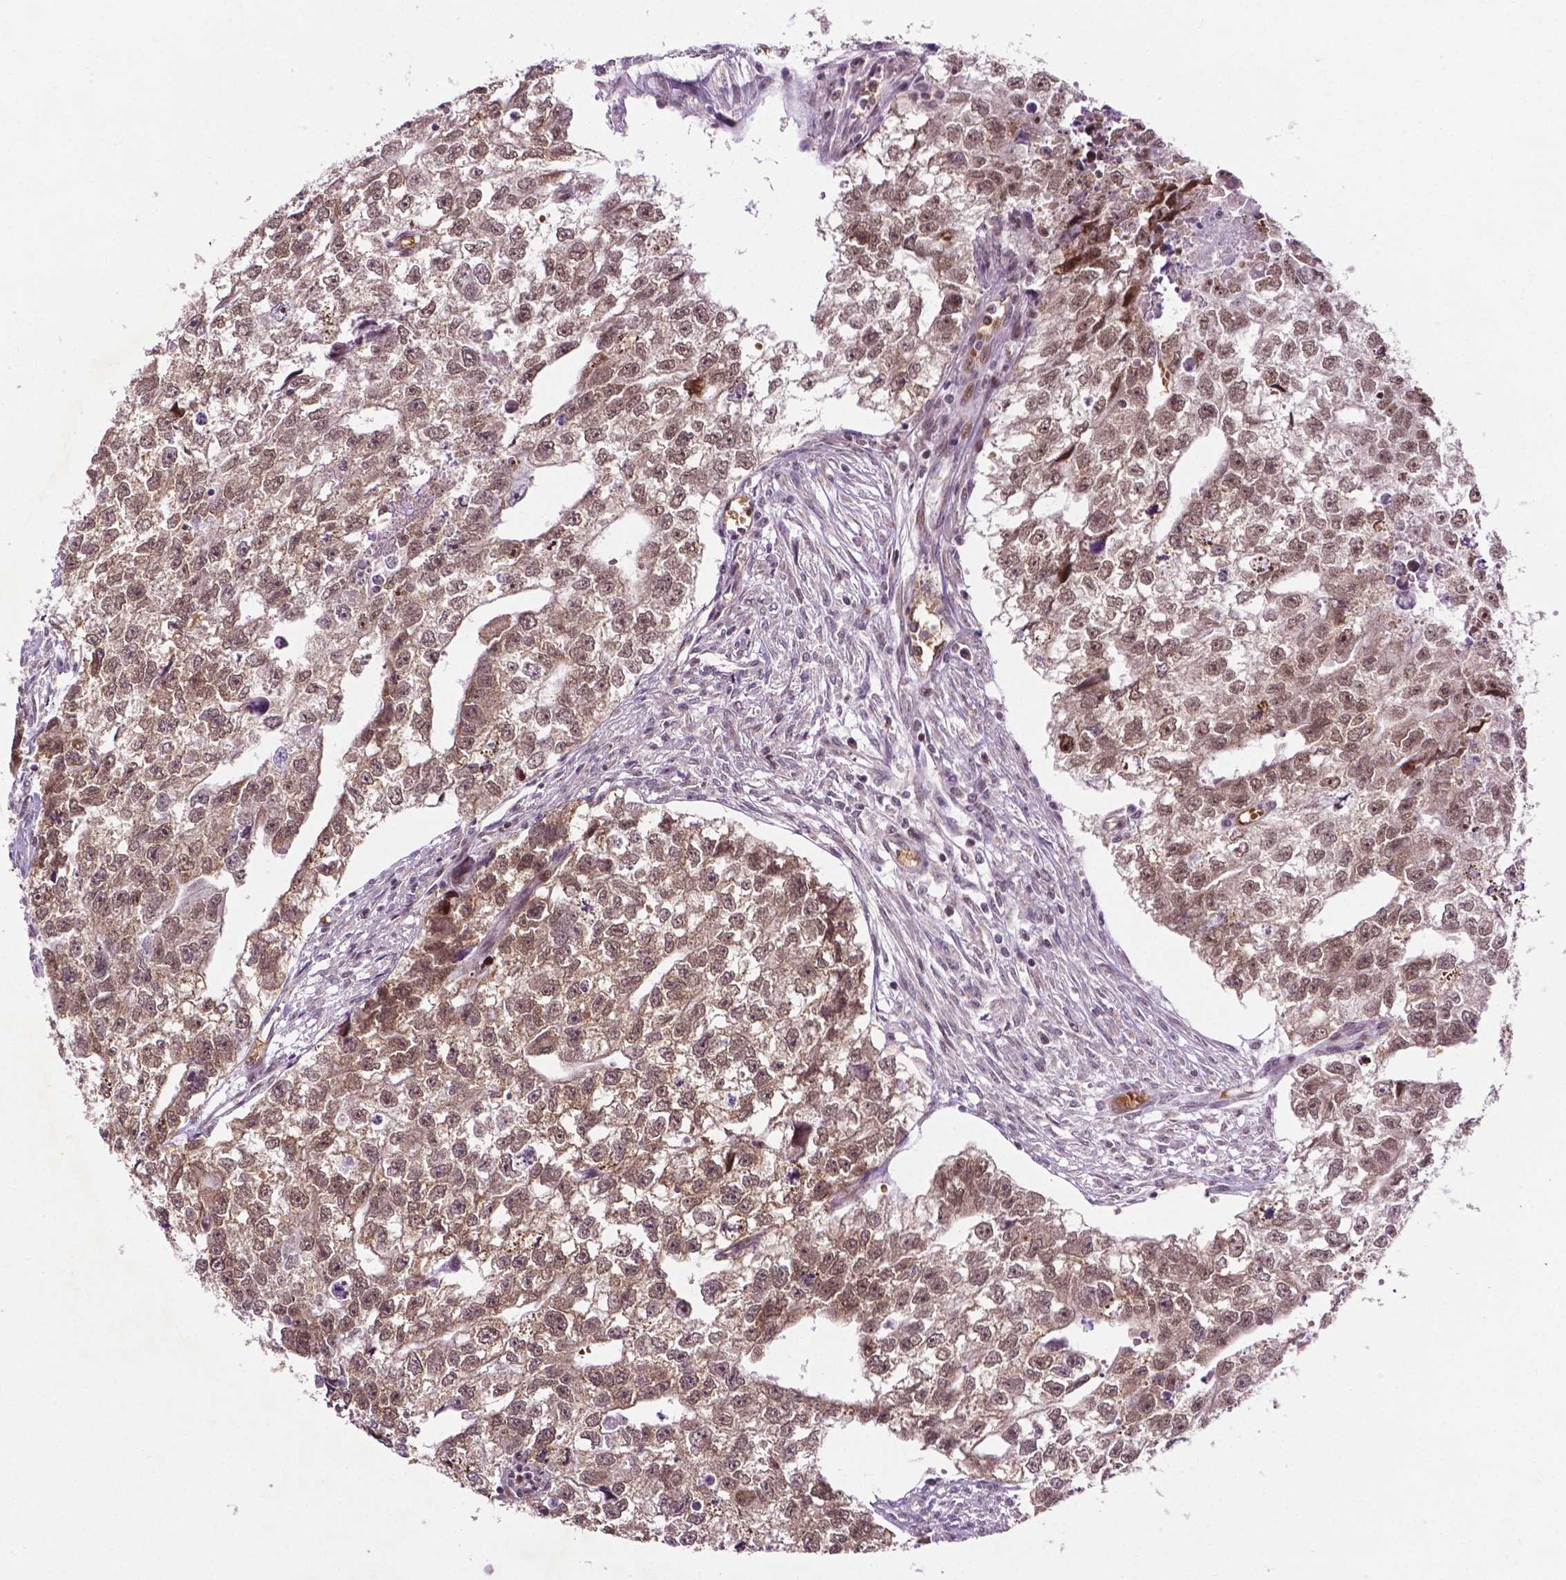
{"staining": {"intensity": "moderate", "quantity": ">75%", "location": "nuclear"}, "tissue": "testis cancer", "cell_type": "Tumor cells", "image_type": "cancer", "snomed": [{"axis": "morphology", "description": "Carcinoma, Embryonal, NOS"}, {"axis": "morphology", "description": "Teratoma, malignant, NOS"}, {"axis": "topography", "description": "Testis"}], "caption": "An image of human testis cancer stained for a protein displays moderate nuclear brown staining in tumor cells.", "gene": "ZNF41", "patient": {"sex": "male", "age": 44}}